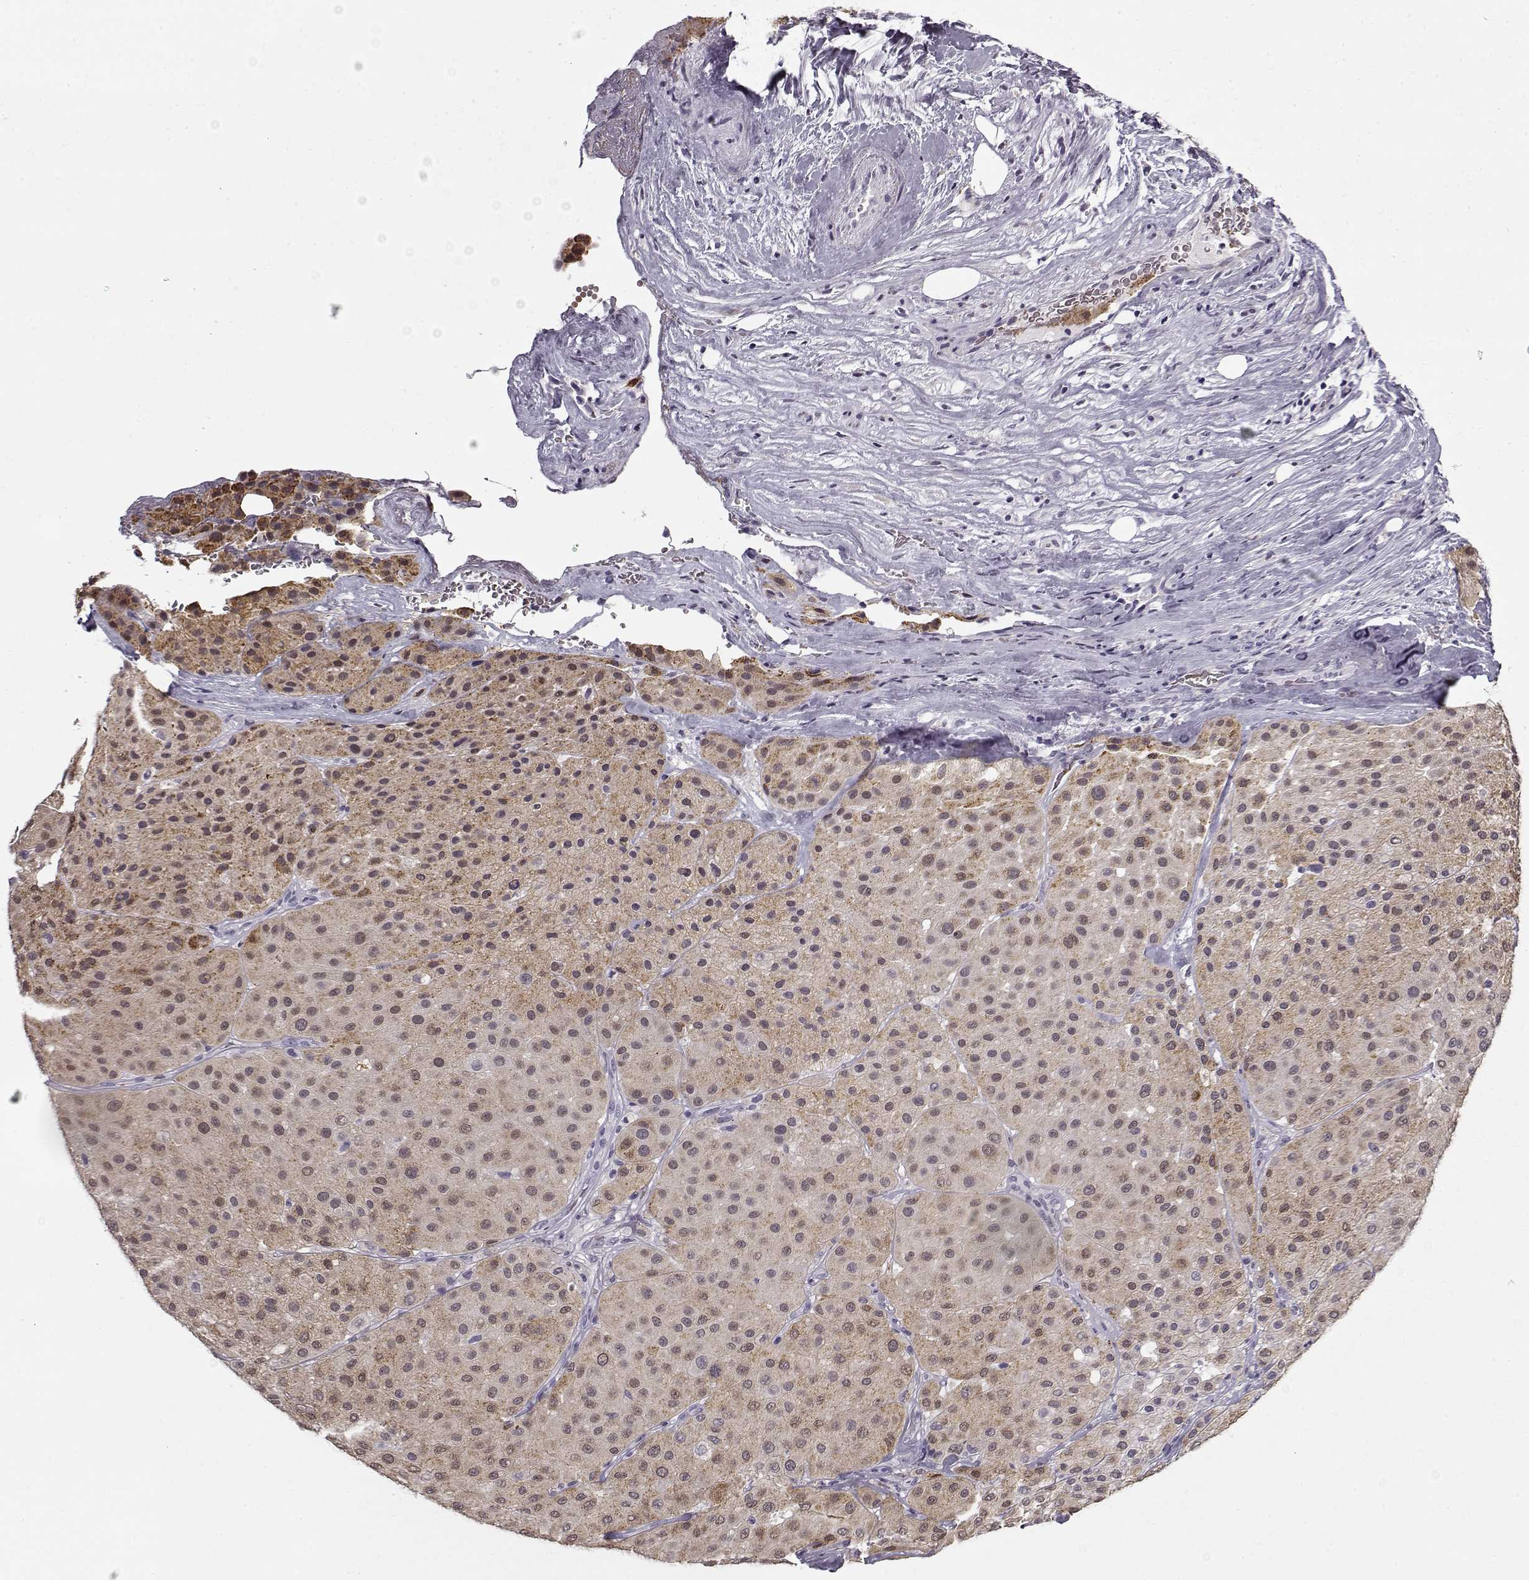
{"staining": {"intensity": "negative", "quantity": "none", "location": "none"}, "tissue": "melanoma", "cell_type": "Tumor cells", "image_type": "cancer", "snomed": [{"axis": "morphology", "description": "Malignant melanoma, Metastatic site"}, {"axis": "topography", "description": "Smooth muscle"}], "caption": "High magnification brightfield microscopy of melanoma stained with DAB (brown) and counterstained with hematoxylin (blue): tumor cells show no significant expression.", "gene": "SNCA", "patient": {"sex": "male", "age": 41}}